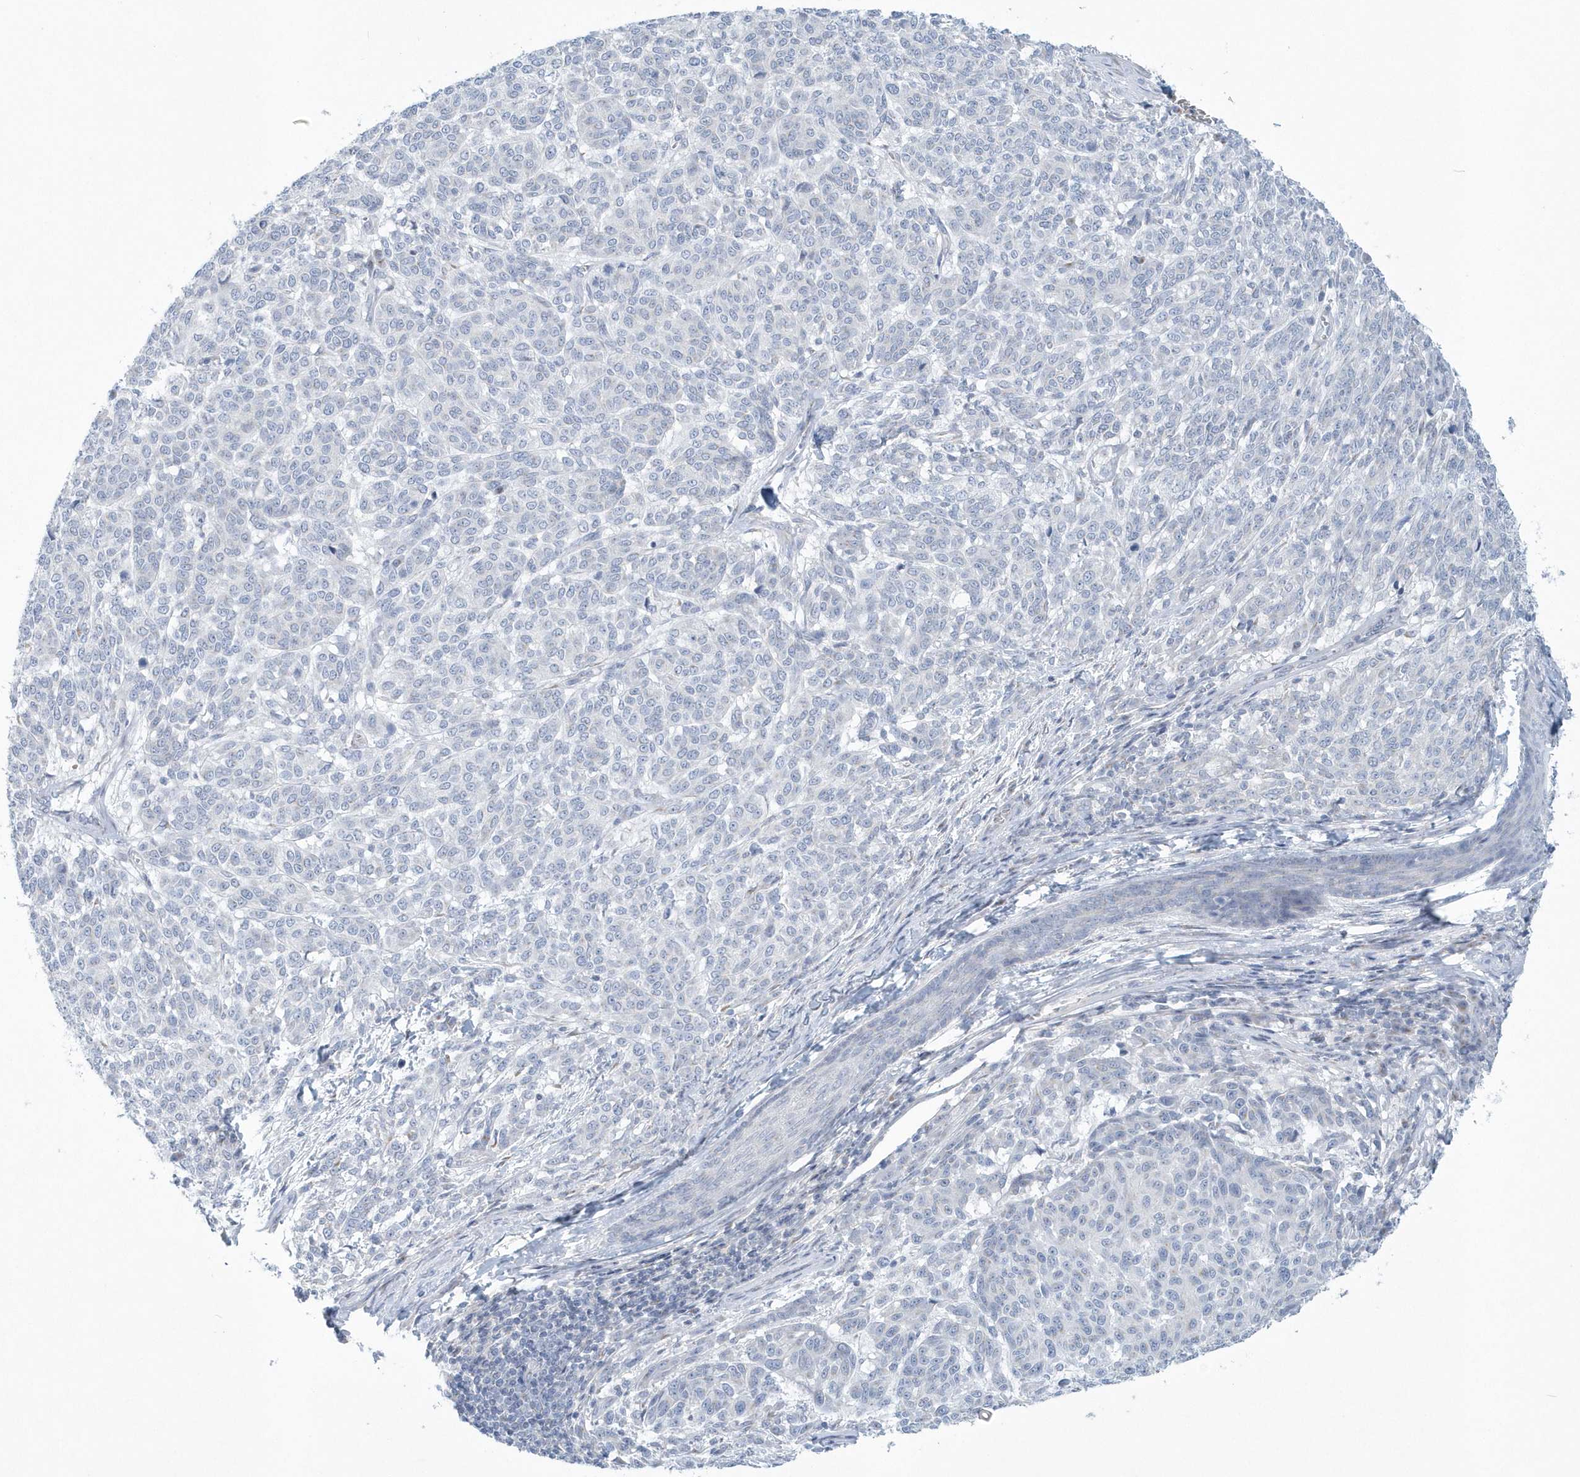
{"staining": {"intensity": "negative", "quantity": "none", "location": "none"}, "tissue": "melanoma", "cell_type": "Tumor cells", "image_type": "cancer", "snomed": [{"axis": "morphology", "description": "Malignant melanoma, NOS"}, {"axis": "topography", "description": "Skin"}], "caption": "Immunohistochemistry (IHC) histopathology image of human malignant melanoma stained for a protein (brown), which shows no positivity in tumor cells.", "gene": "SPATA18", "patient": {"sex": "male", "age": 49}}